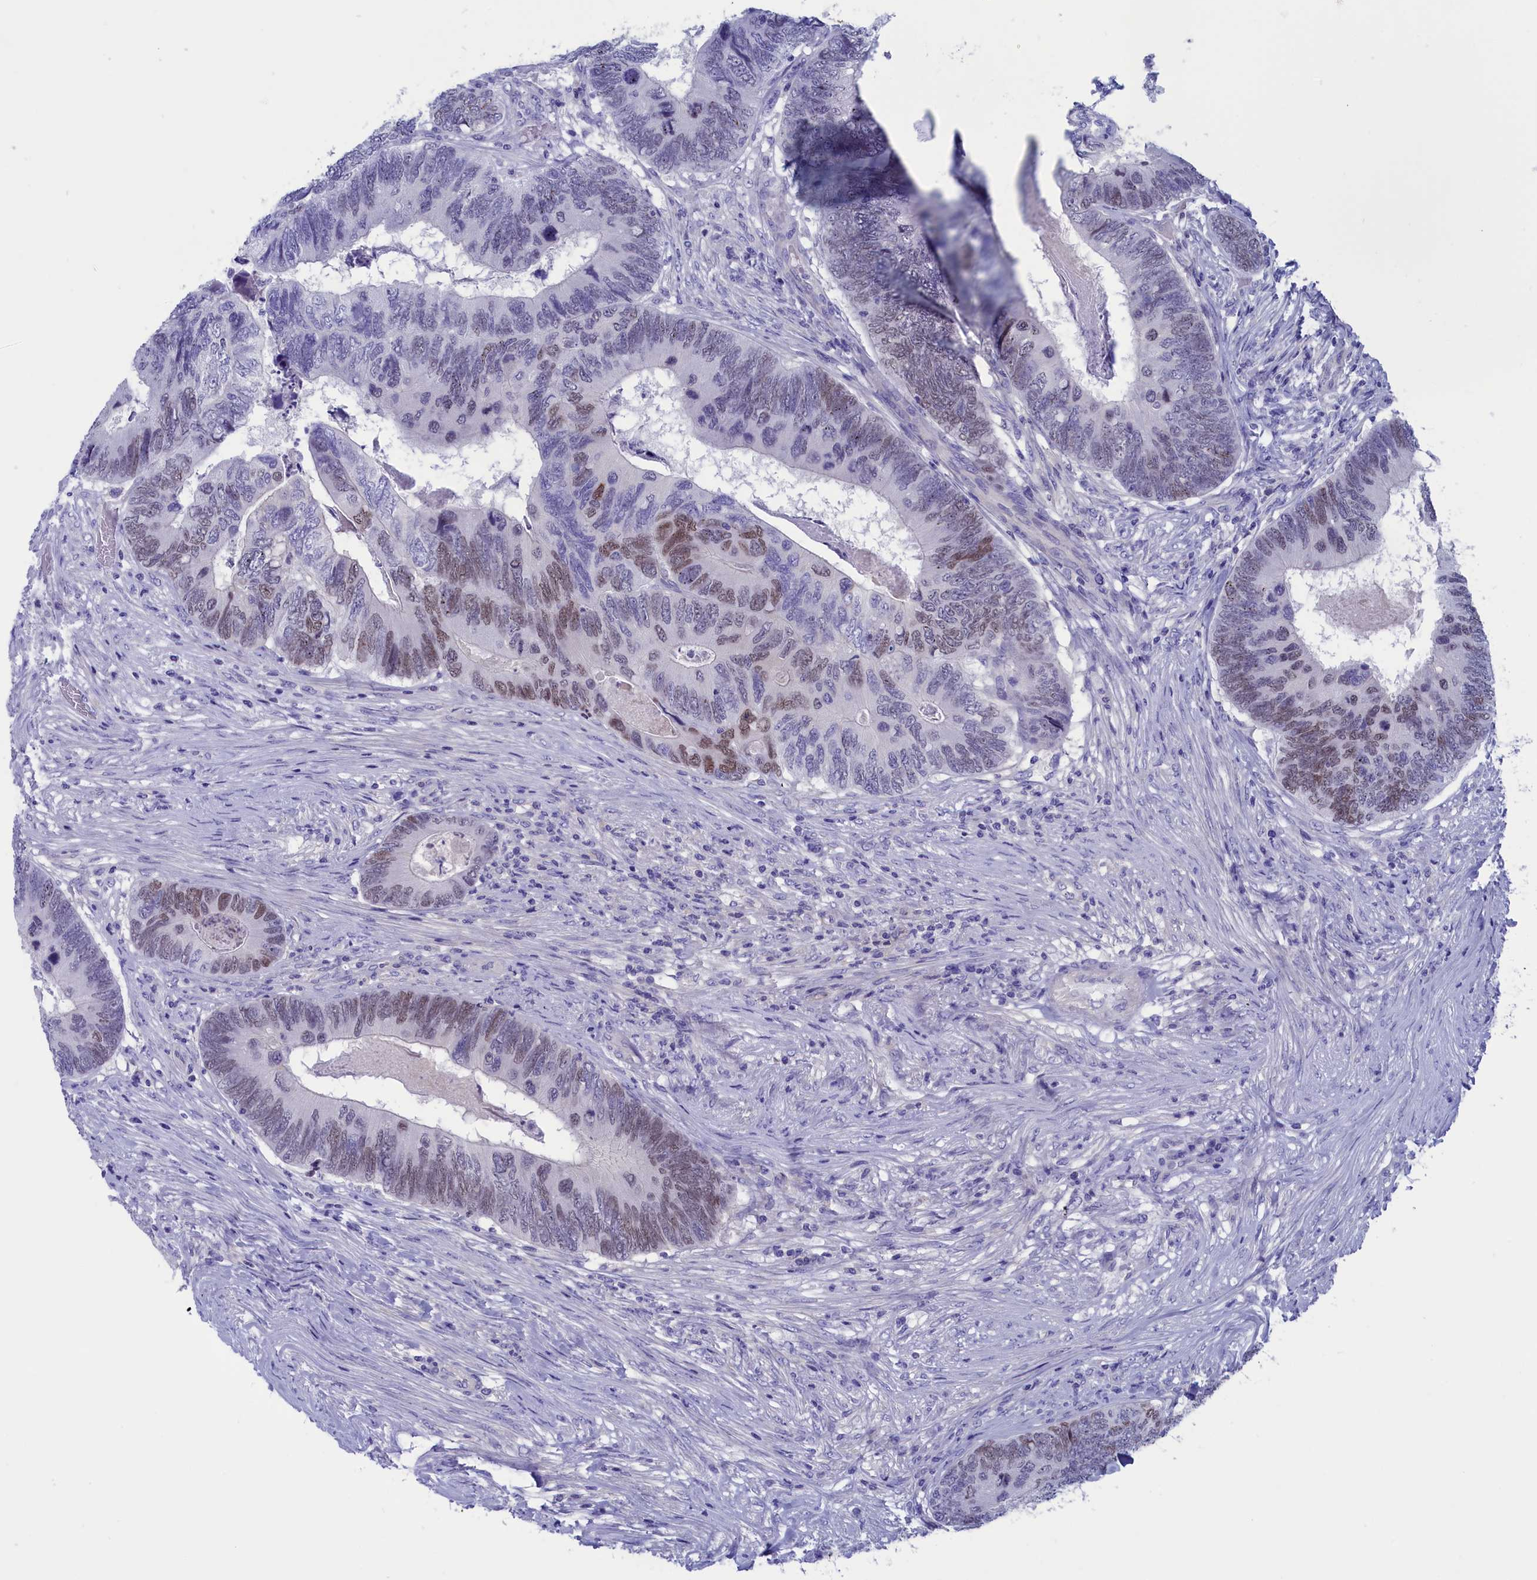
{"staining": {"intensity": "moderate", "quantity": "25%-75%", "location": "nuclear"}, "tissue": "colorectal cancer", "cell_type": "Tumor cells", "image_type": "cancer", "snomed": [{"axis": "morphology", "description": "Adenocarcinoma, NOS"}, {"axis": "topography", "description": "Colon"}], "caption": "The micrograph displays a brown stain indicating the presence of a protein in the nuclear of tumor cells in adenocarcinoma (colorectal). The protein of interest is shown in brown color, while the nuclei are stained blue.", "gene": "VPS35L", "patient": {"sex": "female", "age": 67}}